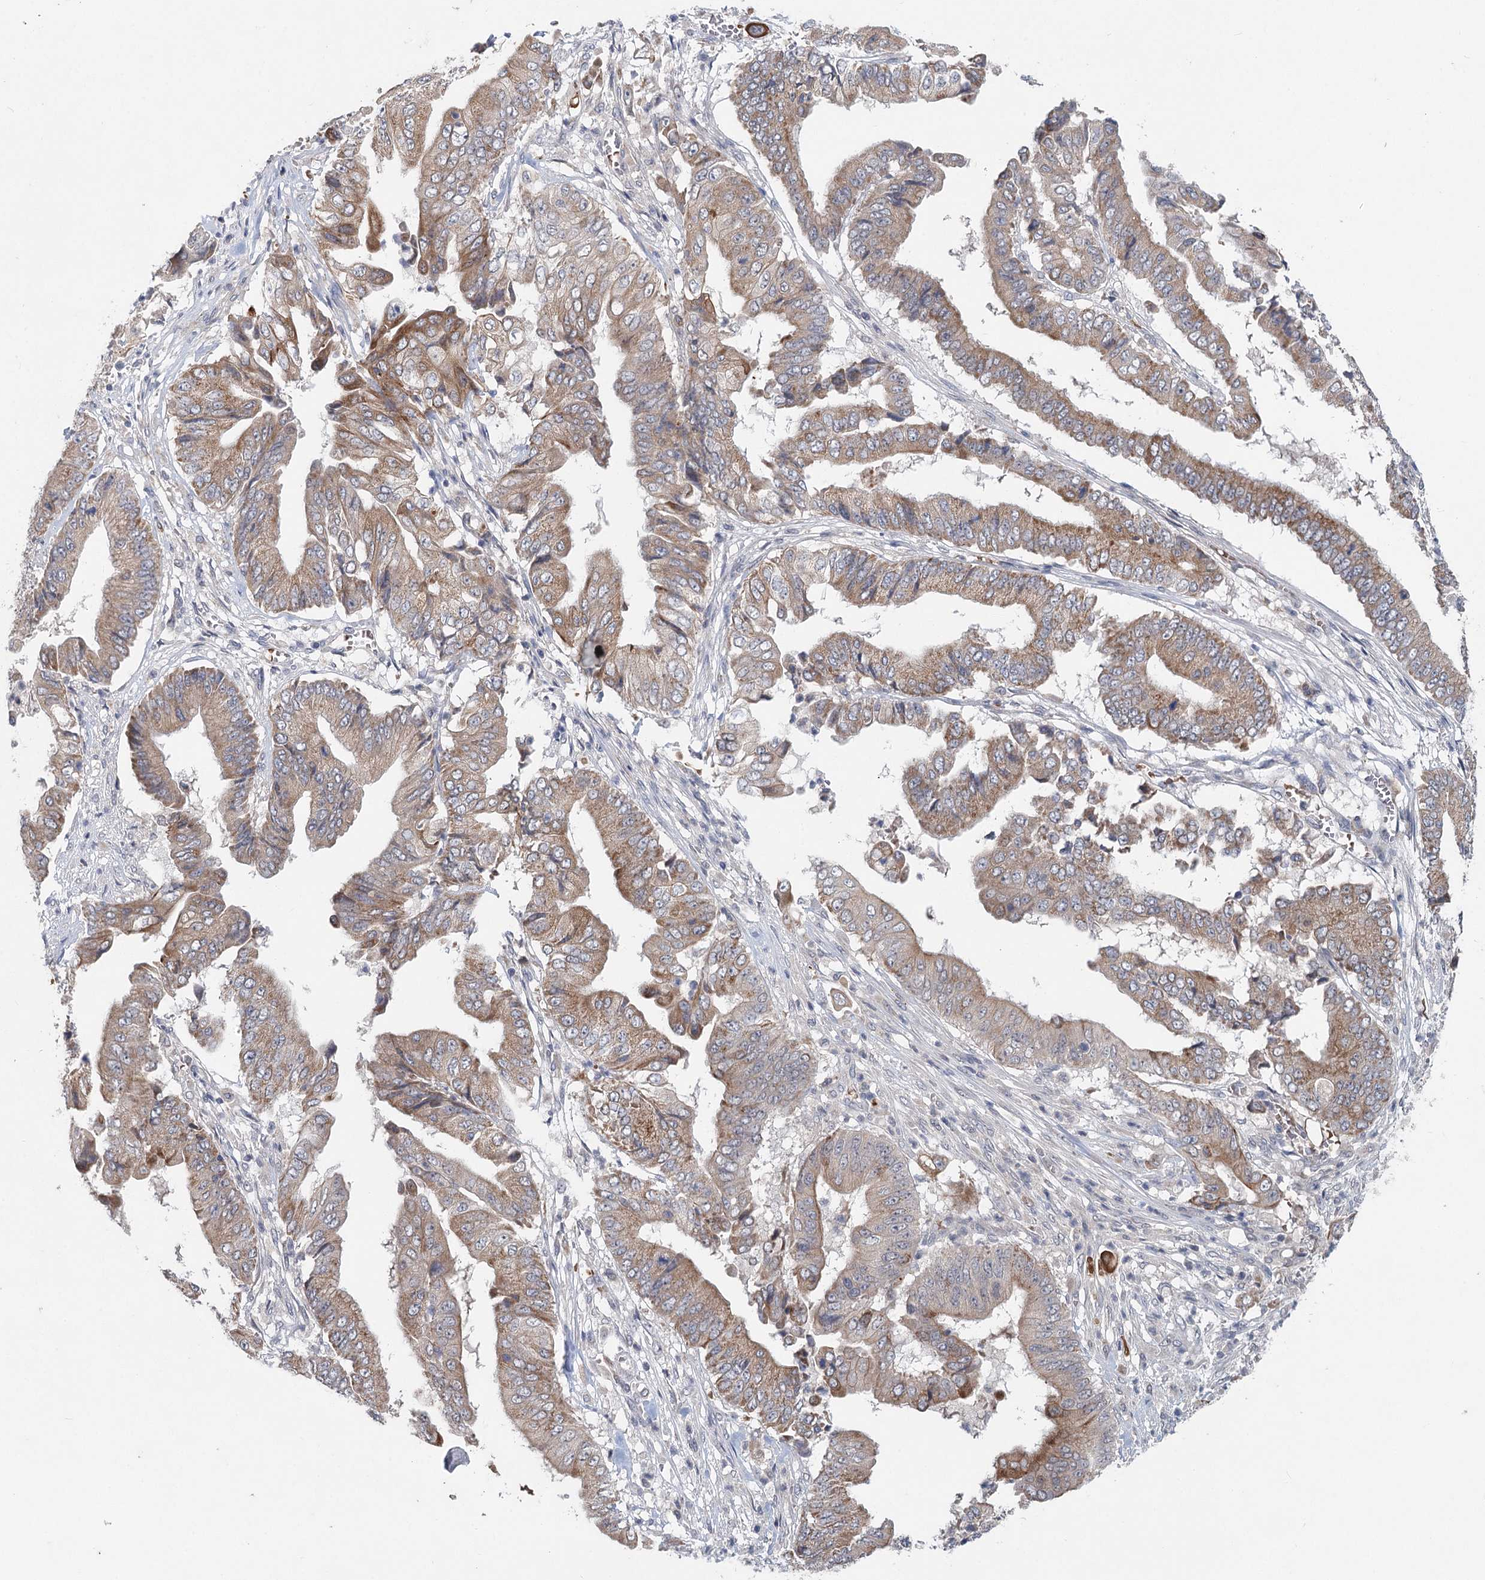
{"staining": {"intensity": "moderate", "quantity": "25%-75%", "location": "cytoplasmic/membranous"}, "tissue": "pancreatic cancer", "cell_type": "Tumor cells", "image_type": "cancer", "snomed": [{"axis": "morphology", "description": "Adenocarcinoma, NOS"}, {"axis": "topography", "description": "Pancreas"}], "caption": "Immunohistochemical staining of pancreatic cancer demonstrates moderate cytoplasmic/membranous protein expression in approximately 25%-75% of tumor cells. The staining is performed using DAB (3,3'-diaminobenzidine) brown chromogen to label protein expression. The nuclei are counter-stained blue using hematoxylin.", "gene": "FBXO7", "patient": {"sex": "female", "age": 77}}